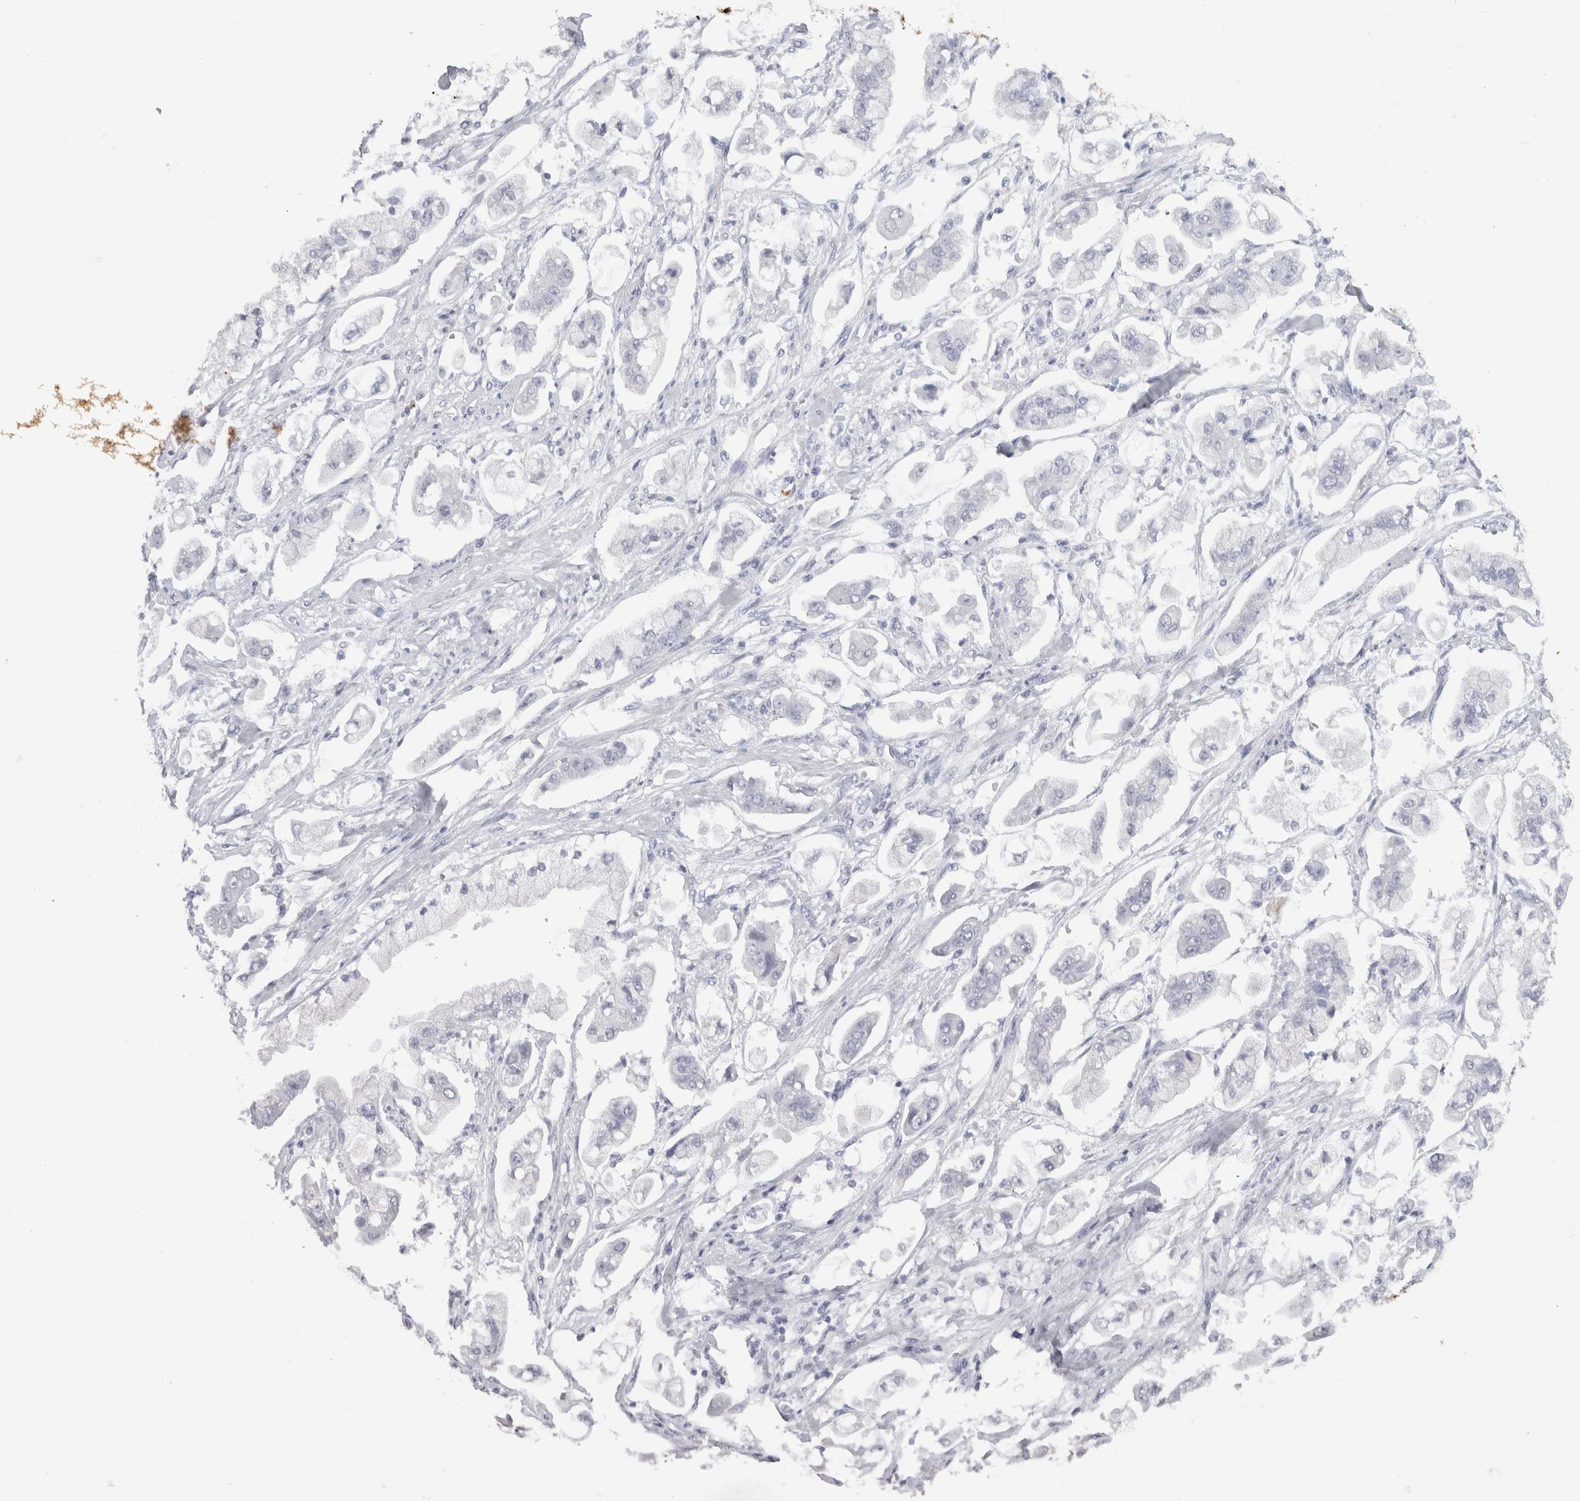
{"staining": {"intensity": "negative", "quantity": "none", "location": "none"}, "tissue": "stomach cancer", "cell_type": "Tumor cells", "image_type": "cancer", "snomed": [{"axis": "morphology", "description": "Adenocarcinoma, NOS"}, {"axis": "topography", "description": "Stomach"}], "caption": "Image shows no significant protein staining in tumor cells of stomach cancer (adenocarcinoma).", "gene": "CDH17", "patient": {"sex": "male", "age": 62}}